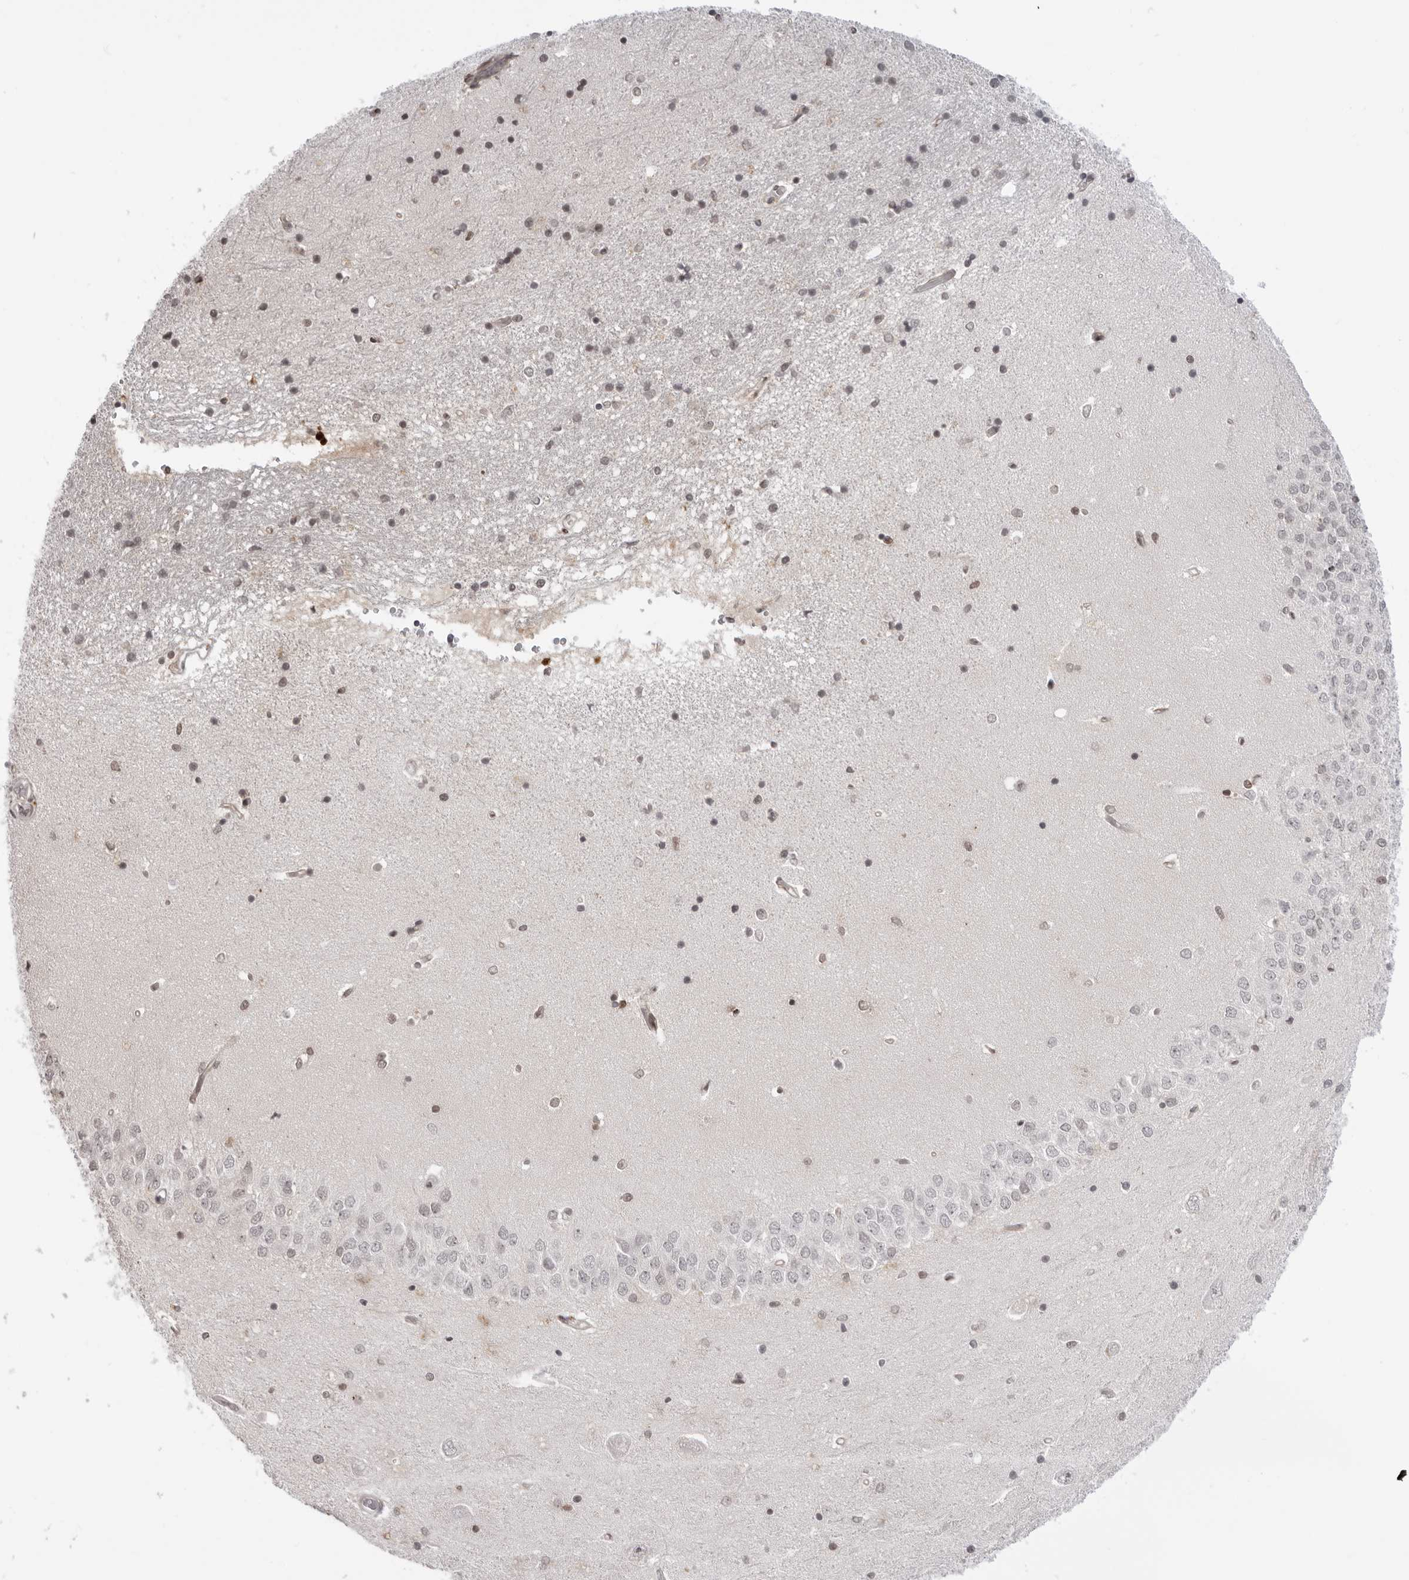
{"staining": {"intensity": "weak", "quantity": "25%-75%", "location": "nuclear"}, "tissue": "hippocampus", "cell_type": "Glial cells", "image_type": "normal", "snomed": [{"axis": "morphology", "description": "Normal tissue, NOS"}, {"axis": "topography", "description": "Hippocampus"}], "caption": "Human hippocampus stained with a brown dye displays weak nuclear positive staining in about 25%-75% of glial cells.", "gene": "SRGAP2", "patient": {"sex": "male", "age": 45}}